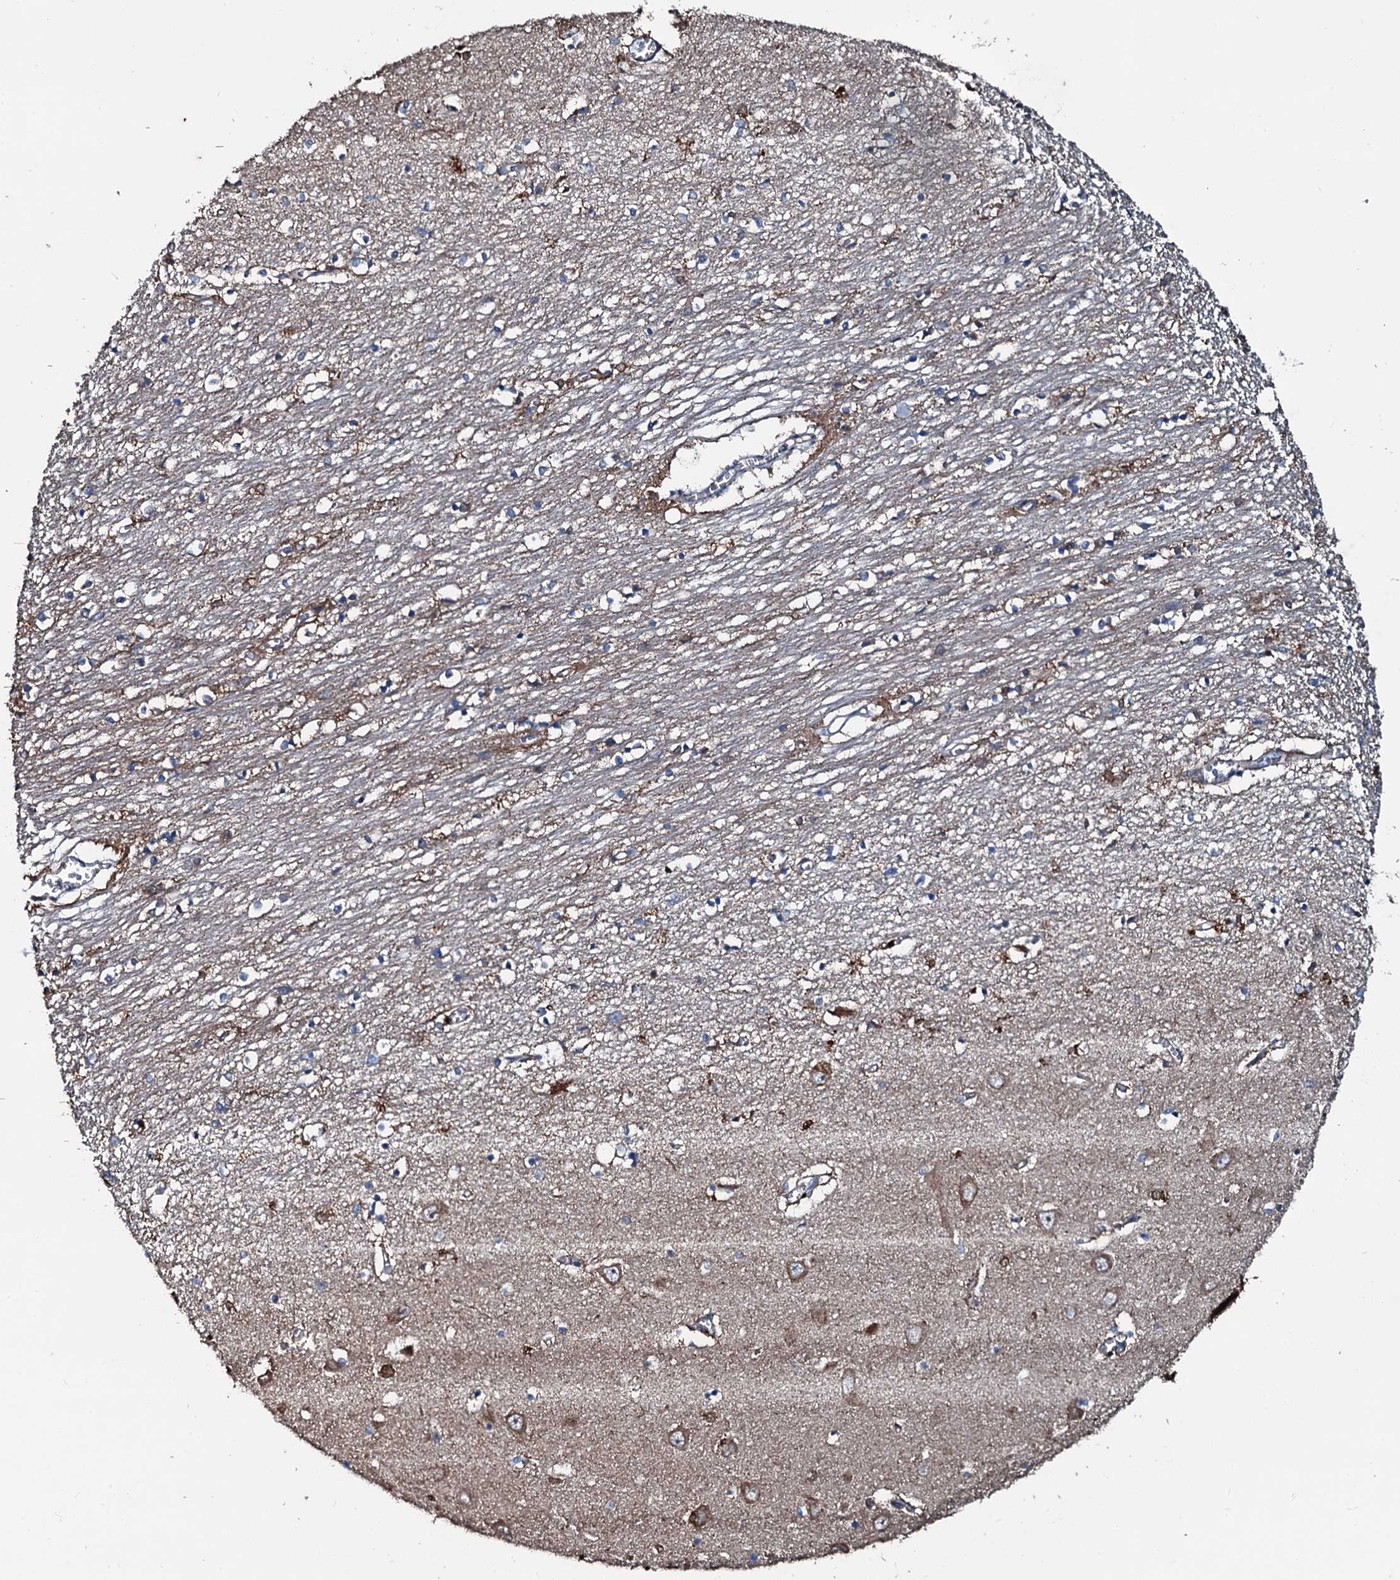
{"staining": {"intensity": "moderate", "quantity": "<25%", "location": "cytoplasmic/membranous"}, "tissue": "hippocampus", "cell_type": "Glial cells", "image_type": "normal", "snomed": [{"axis": "morphology", "description": "Normal tissue, NOS"}, {"axis": "topography", "description": "Hippocampus"}], "caption": "DAB (3,3'-diaminobenzidine) immunohistochemical staining of benign human hippocampus displays moderate cytoplasmic/membranous protein staining in approximately <25% of glial cells. The staining was performed using DAB (3,3'-diaminobenzidine) to visualize the protein expression in brown, while the nuclei were stained in blue with hematoxylin (Magnification: 20x).", "gene": "ACSS3", "patient": {"sex": "male", "age": 70}}